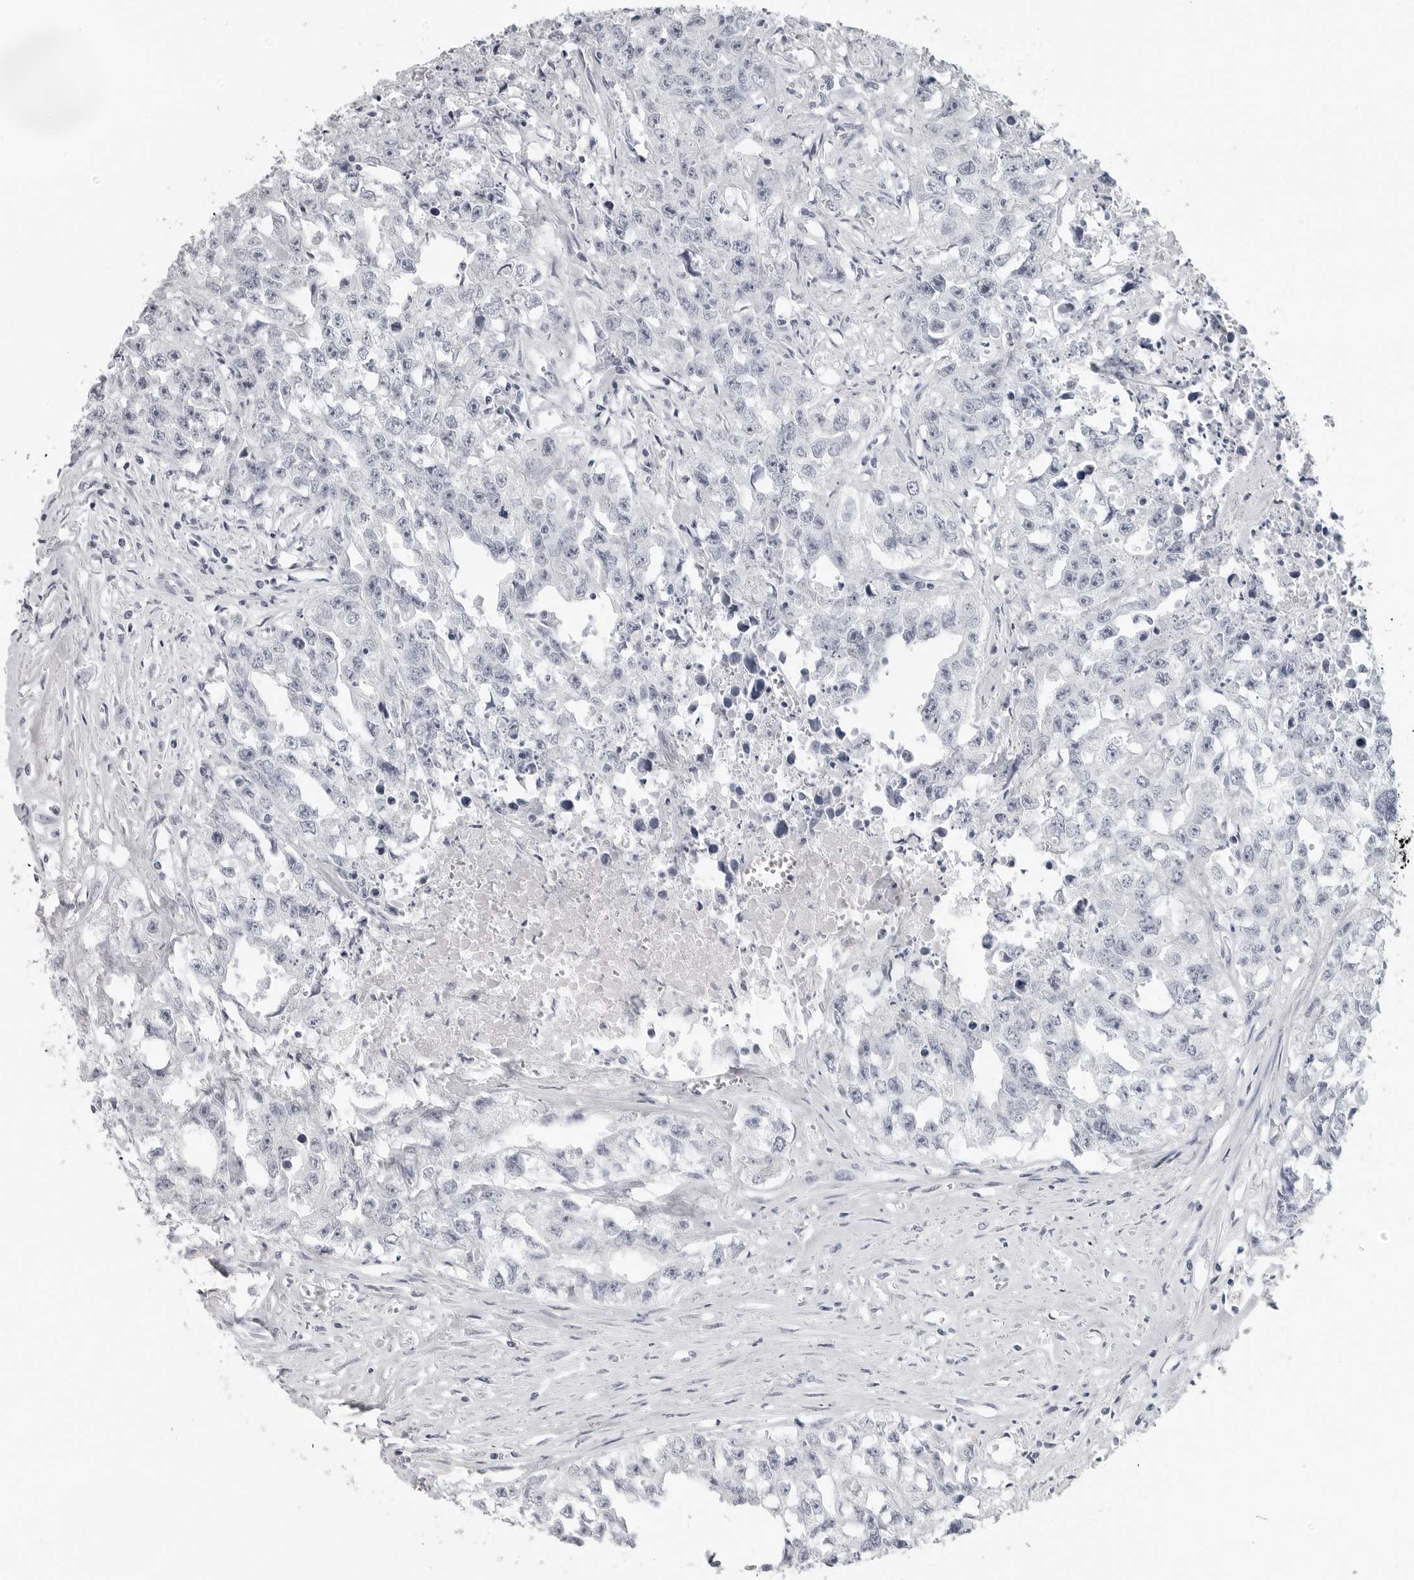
{"staining": {"intensity": "negative", "quantity": "none", "location": "none"}, "tissue": "testis cancer", "cell_type": "Tumor cells", "image_type": "cancer", "snomed": [{"axis": "morphology", "description": "Seminoma, NOS"}, {"axis": "morphology", "description": "Carcinoma, Embryonal, NOS"}, {"axis": "topography", "description": "Testis"}], "caption": "High power microscopy micrograph of an immunohistochemistry micrograph of testis cancer, revealing no significant expression in tumor cells.", "gene": "LY6D", "patient": {"sex": "male", "age": 43}}